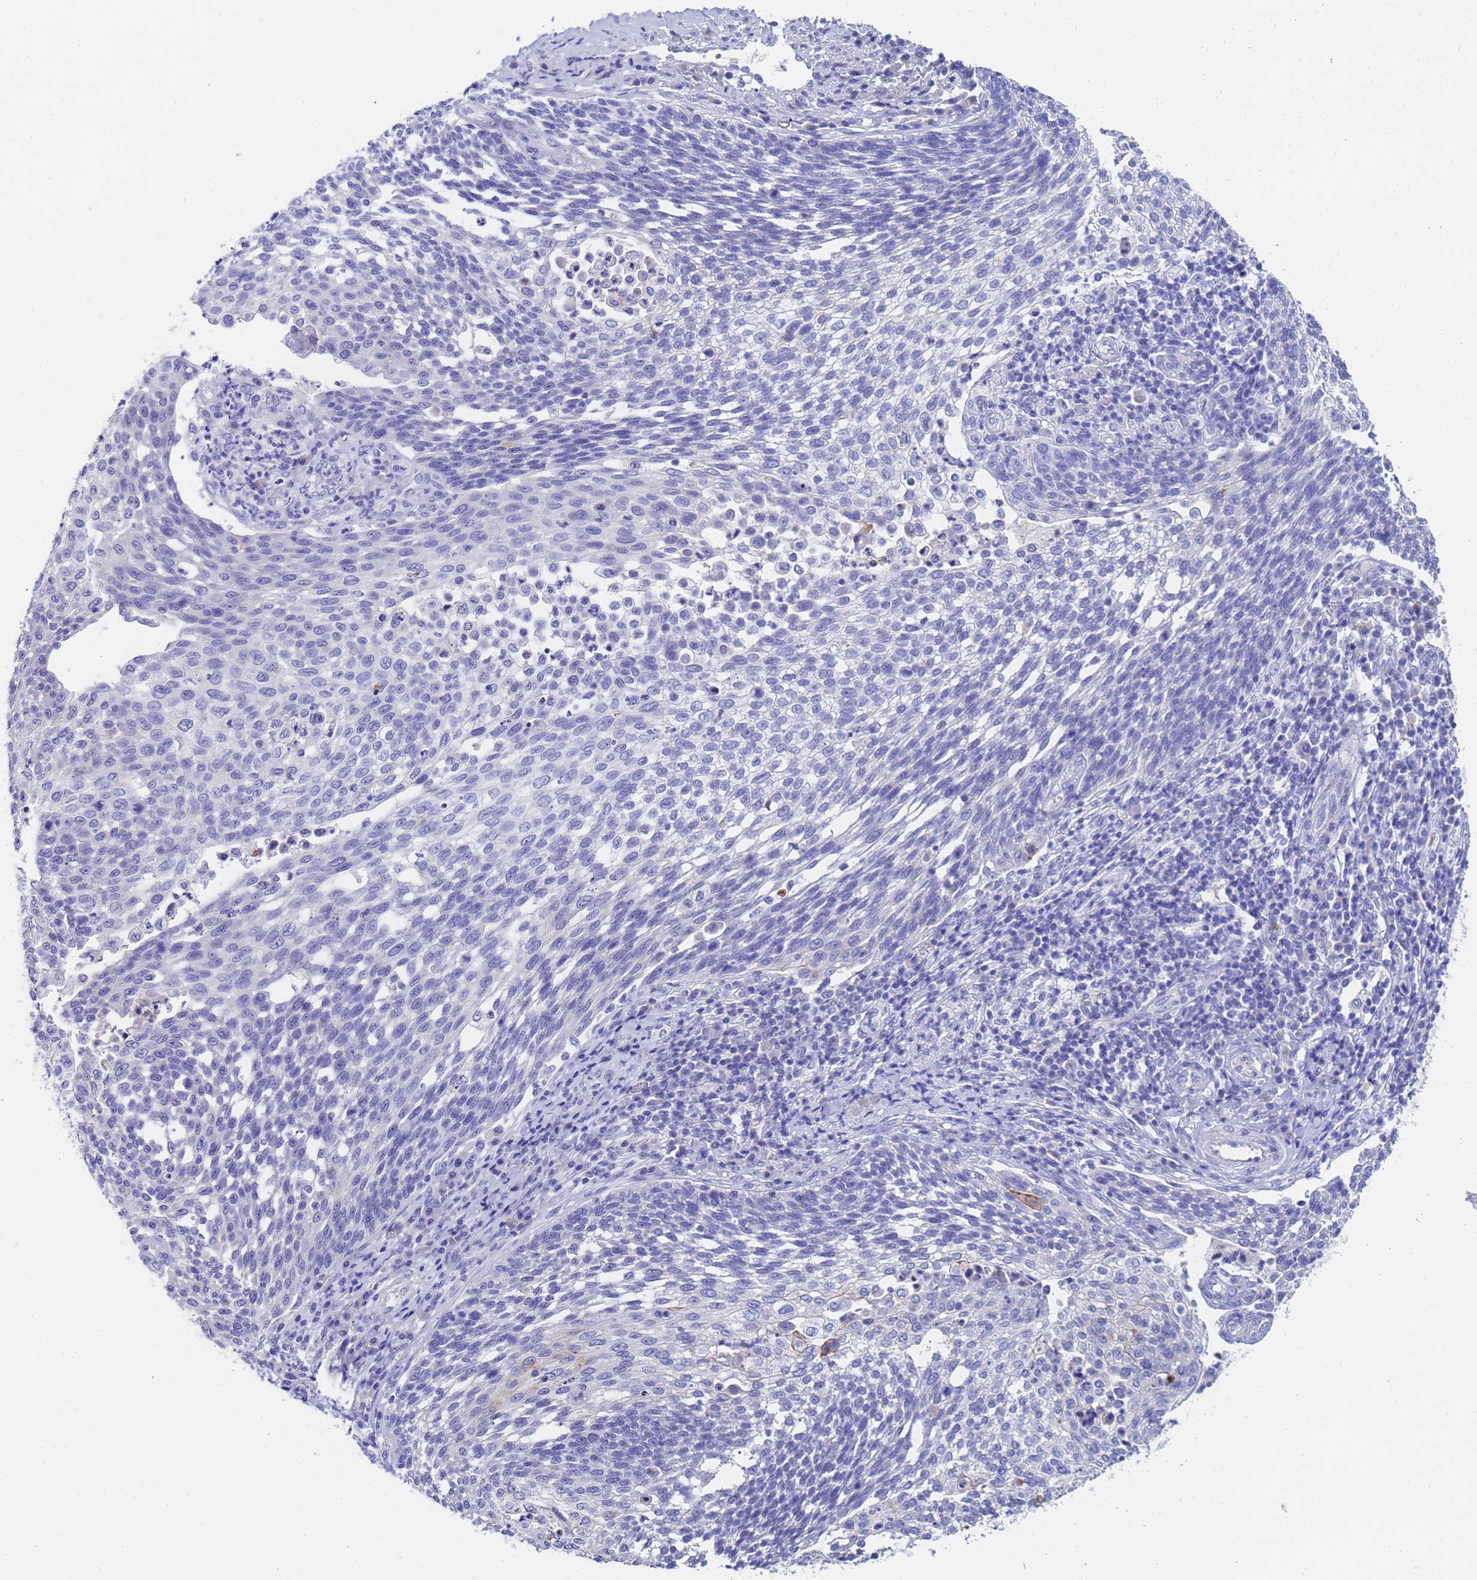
{"staining": {"intensity": "negative", "quantity": "none", "location": "none"}, "tissue": "cervical cancer", "cell_type": "Tumor cells", "image_type": "cancer", "snomed": [{"axis": "morphology", "description": "Squamous cell carcinoma, NOS"}, {"axis": "topography", "description": "Cervix"}], "caption": "Immunohistochemistry image of neoplastic tissue: human cervical cancer (squamous cell carcinoma) stained with DAB demonstrates no significant protein staining in tumor cells.", "gene": "C2orf72", "patient": {"sex": "female", "age": 34}}